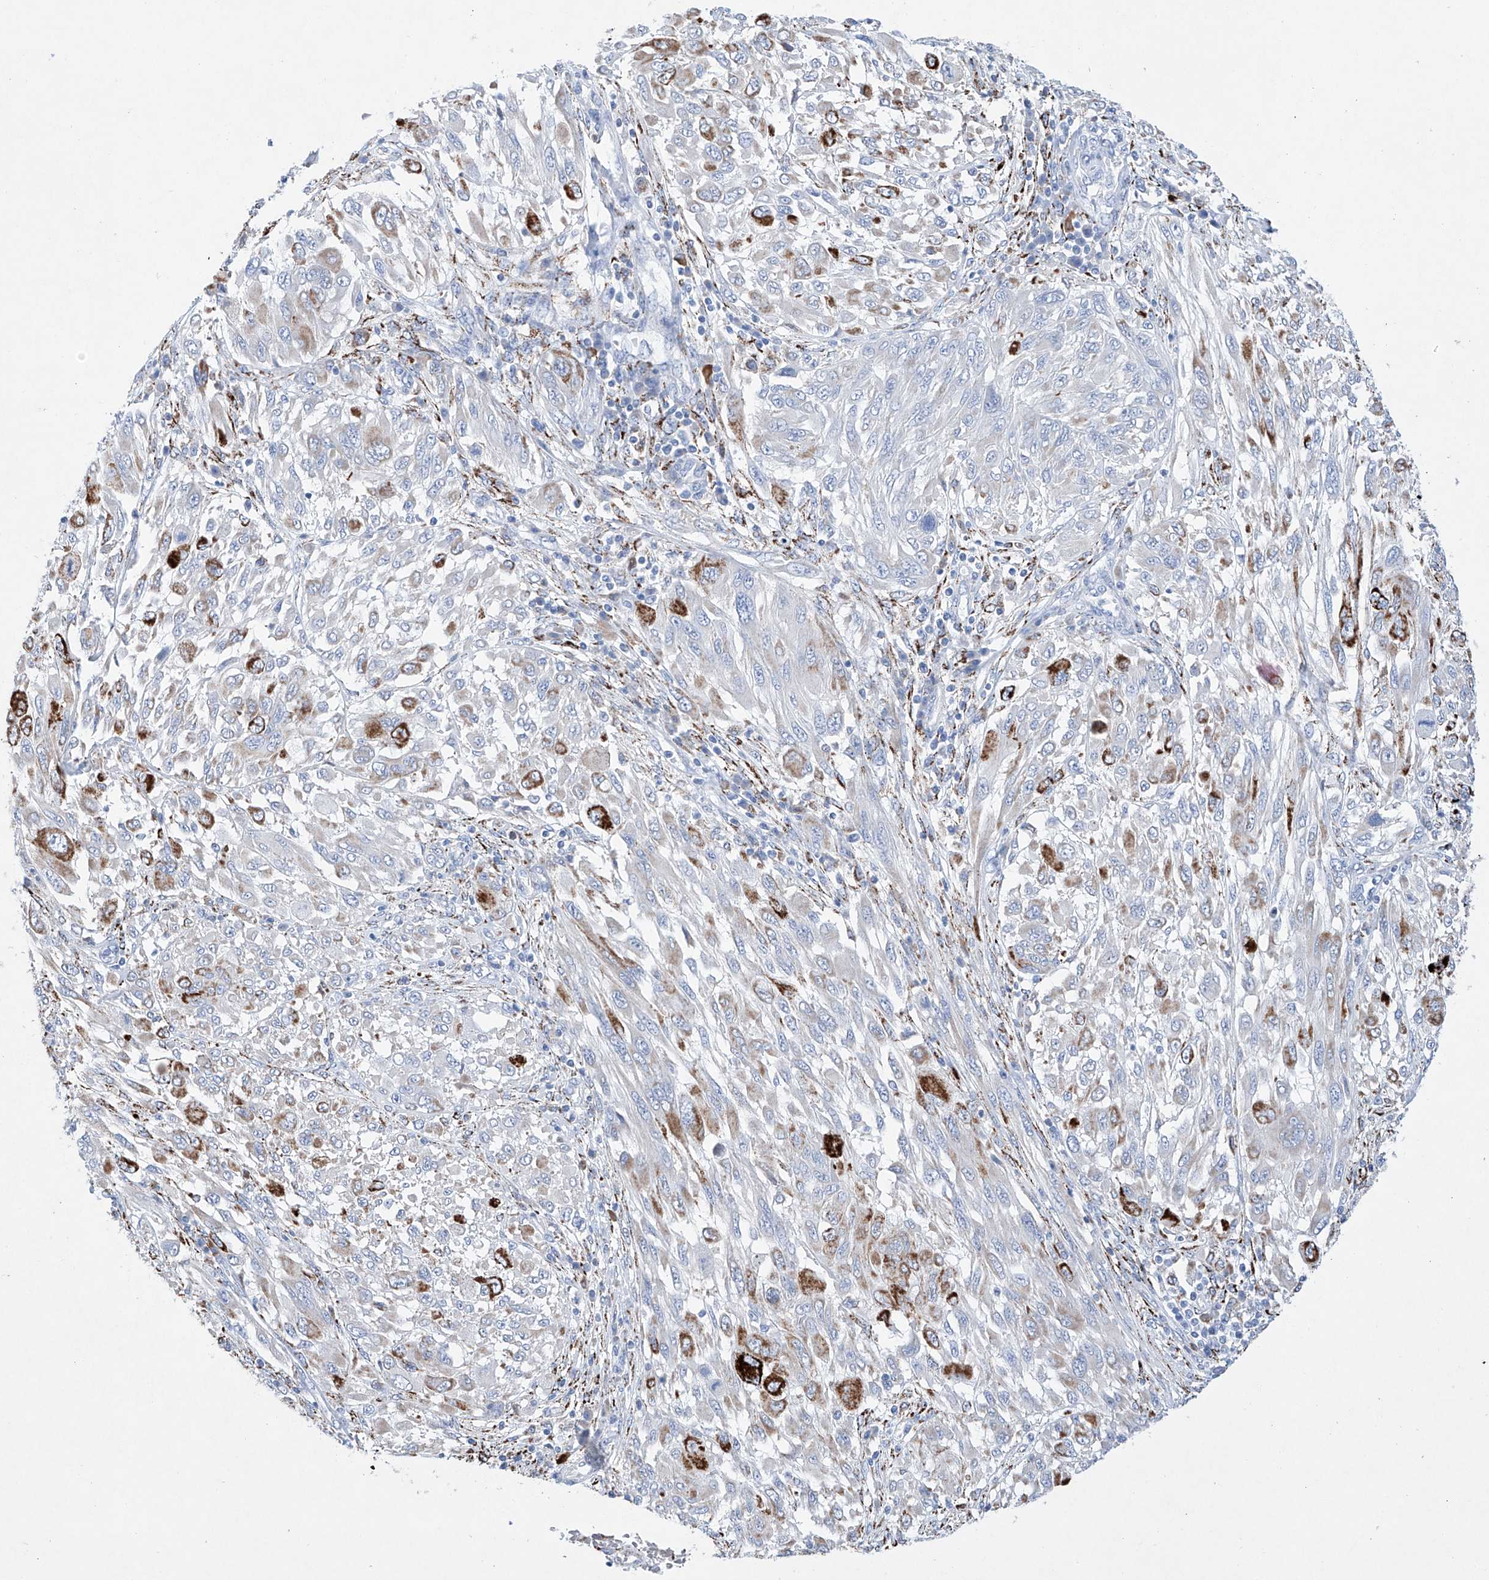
{"staining": {"intensity": "negative", "quantity": "none", "location": "none"}, "tissue": "melanoma", "cell_type": "Tumor cells", "image_type": "cancer", "snomed": [{"axis": "morphology", "description": "Malignant melanoma, NOS"}, {"axis": "topography", "description": "Skin"}], "caption": "Malignant melanoma stained for a protein using immunohistochemistry (IHC) demonstrates no positivity tumor cells.", "gene": "NRROS", "patient": {"sex": "female", "age": 91}}